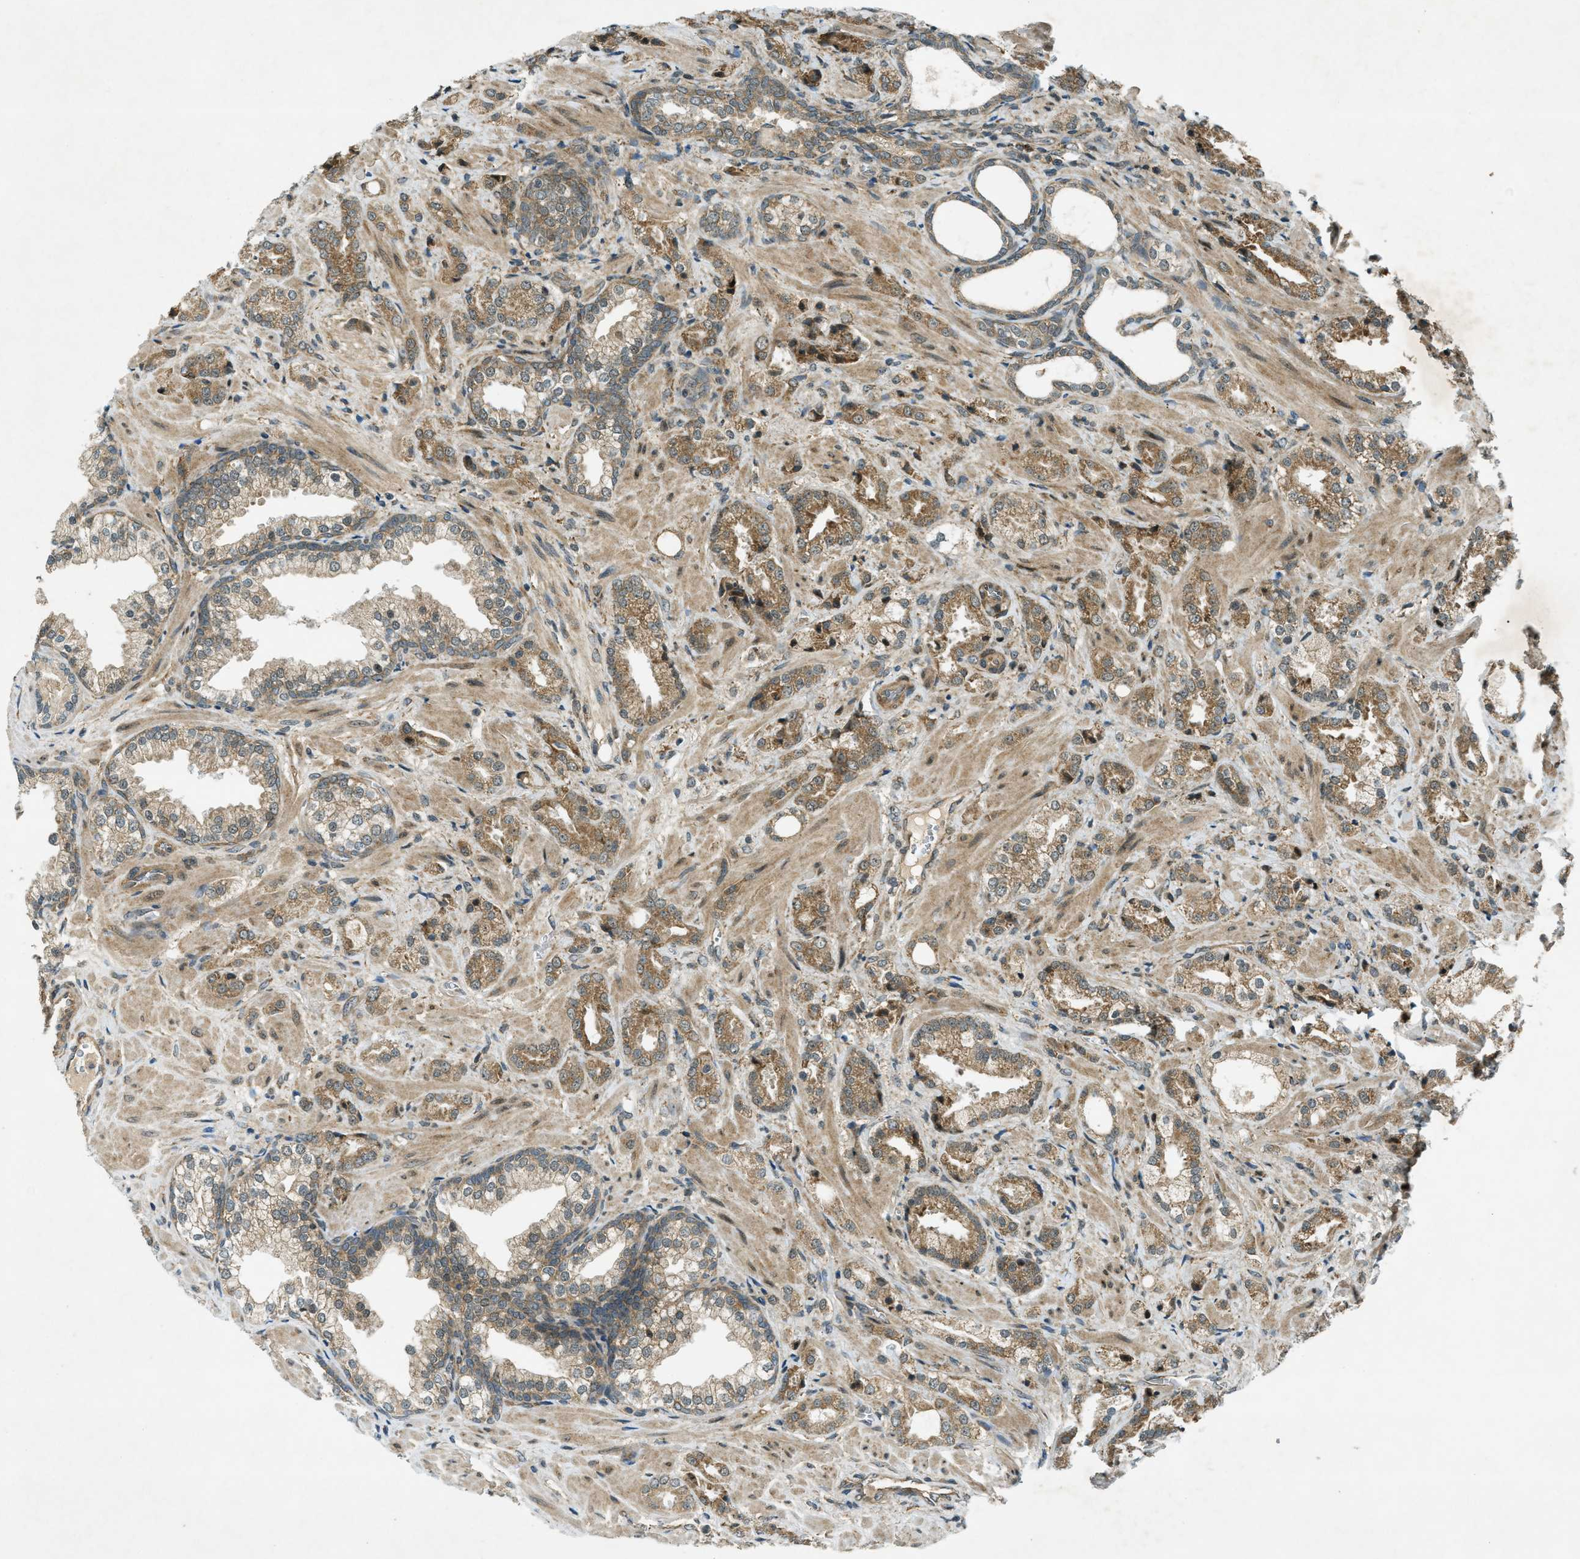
{"staining": {"intensity": "moderate", "quantity": ">75%", "location": "cytoplasmic/membranous"}, "tissue": "prostate cancer", "cell_type": "Tumor cells", "image_type": "cancer", "snomed": [{"axis": "morphology", "description": "Adenocarcinoma, High grade"}, {"axis": "topography", "description": "Prostate"}], "caption": "Immunohistochemical staining of human adenocarcinoma (high-grade) (prostate) displays moderate cytoplasmic/membranous protein expression in about >75% of tumor cells.", "gene": "EIF2AK3", "patient": {"sex": "male", "age": 64}}